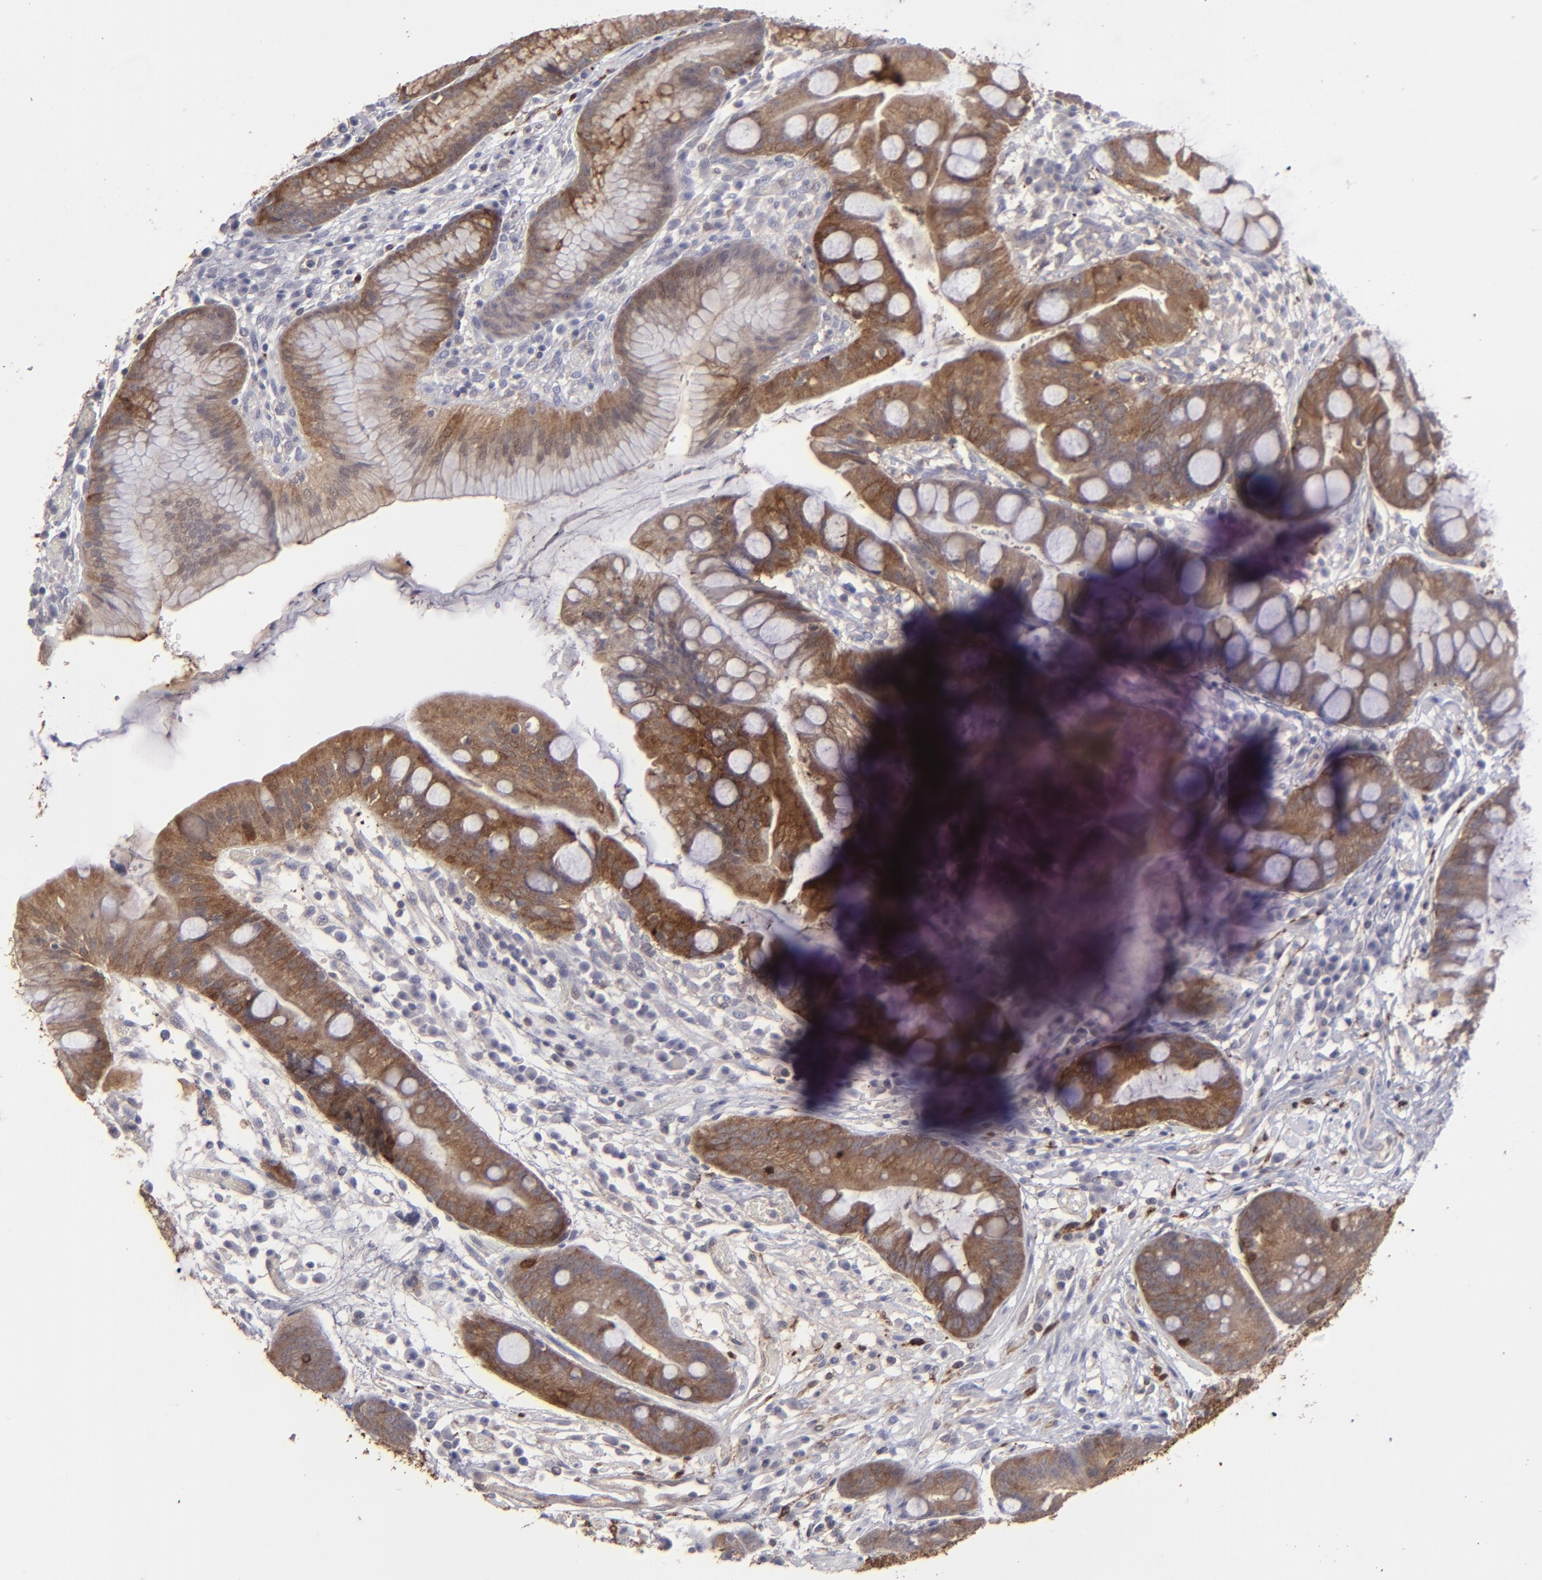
{"staining": {"intensity": "strong", "quantity": "25%-75%", "location": "cytoplasmic/membranous"}, "tissue": "stomach", "cell_type": "Glandular cells", "image_type": "normal", "snomed": [{"axis": "morphology", "description": "Normal tissue, NOS"}, {"axis": "morphology", "description": "Inflammation, NOS"}, {"axis": "topography", "description": "Stomach, lower"}], "caption": "A brown stain highlights strong cytoplasmic/membranous staining of a protein in glandular cells of benign stomach.", "gene": "SEMA3G", "patient": {"sex": "male", "age": 59}}